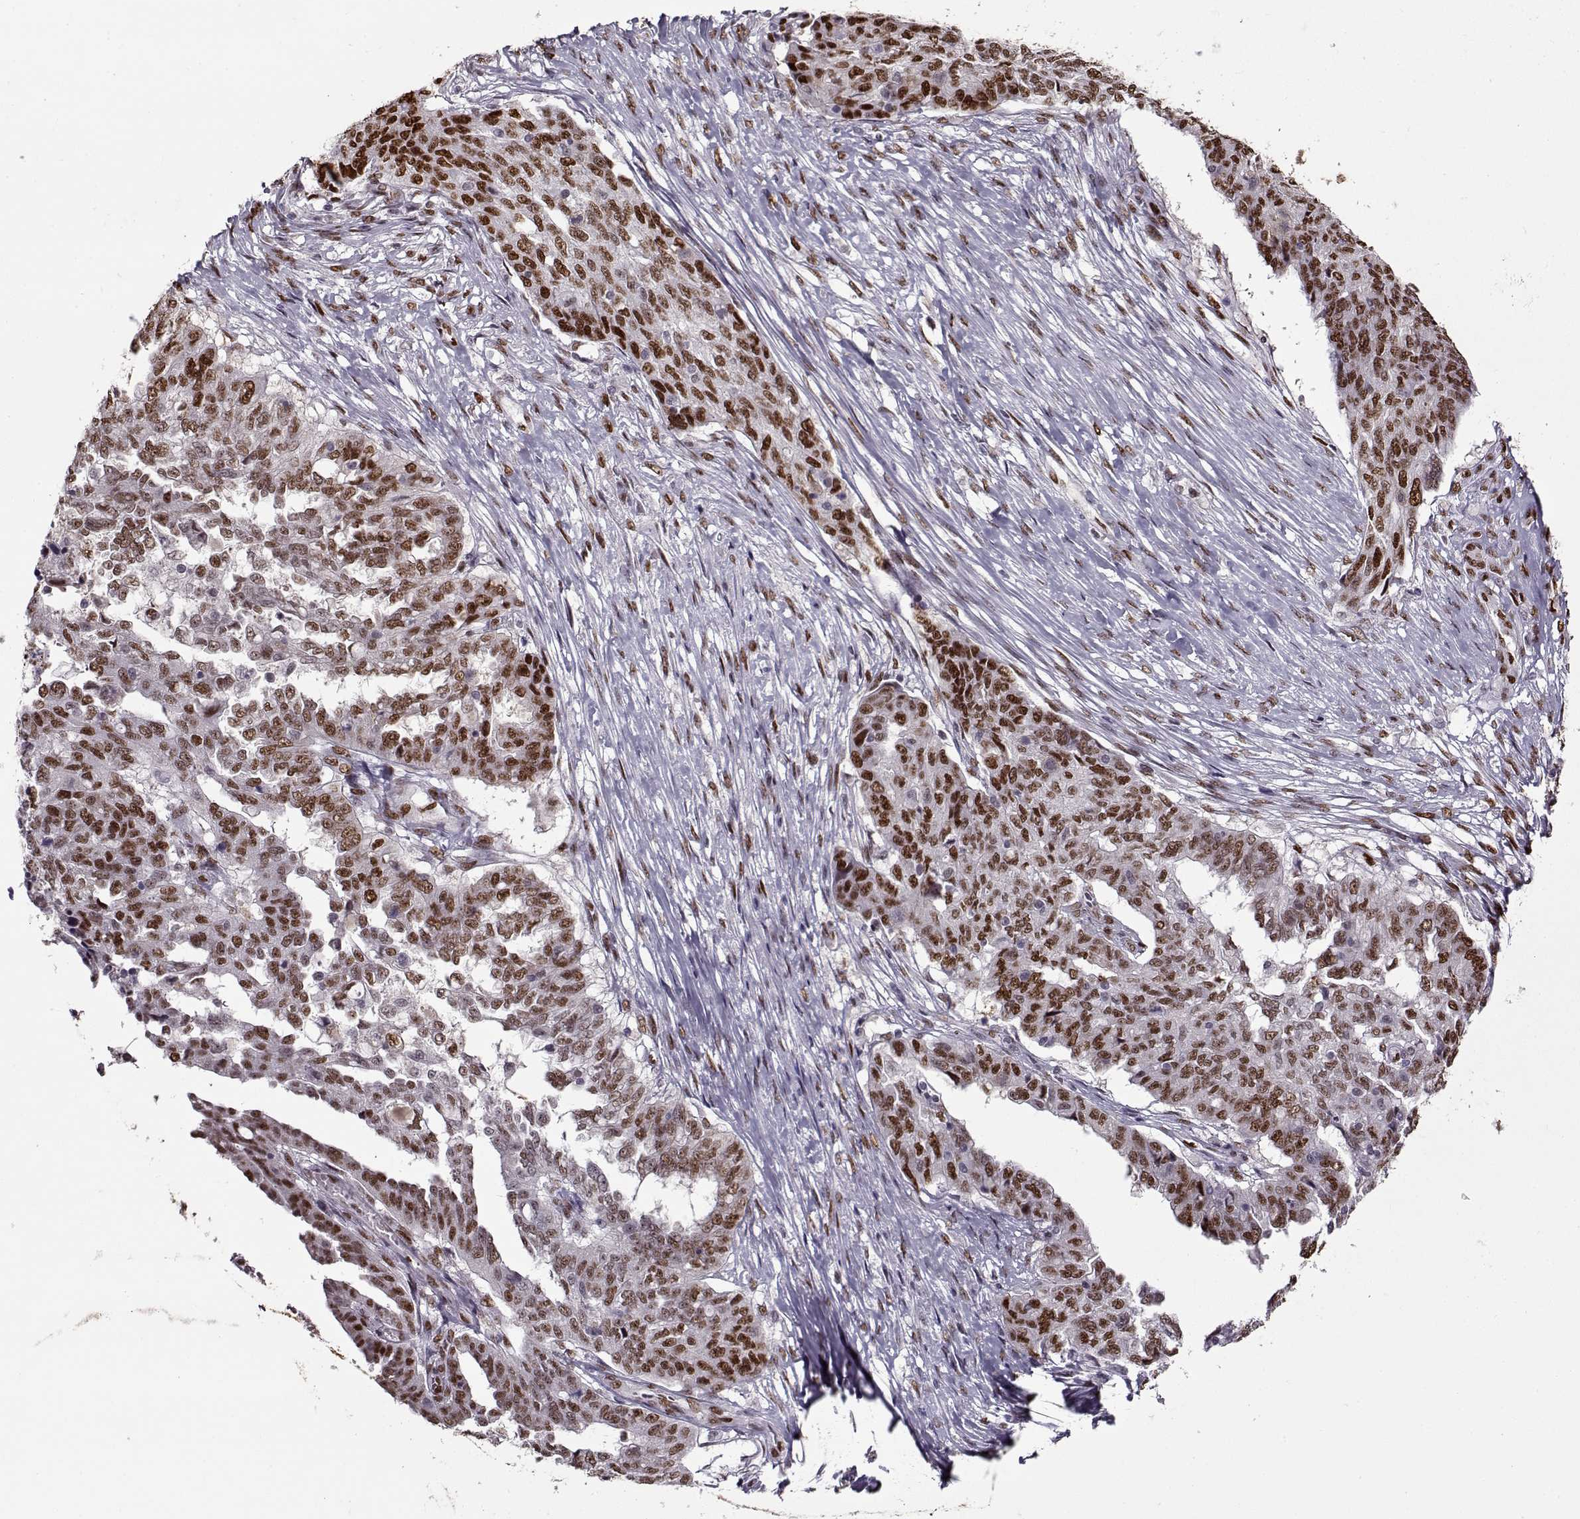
{"staining": {"intensity": "moderate", "quantity": ">75%", "location": "nuclear"}, "tissue": "ovarian cancer", "cell_type": "Tumor cells", "image_type": "cancer", "snomed": [{"axis": "morphology", "description": "Cystadenocarcinoma, serous, NOS"}, {"axis": "topography", "description": "Ovary"}], "caption": "Protein expression by immunohistochemistry (IHC) exhibits moderate nuclear expression in approximately >75% of tumor cells in ovarian cancer (serous cystadenocarcinoma).", "gene": "PRMT8", "patient": {"sex": "female", "age": 67}}